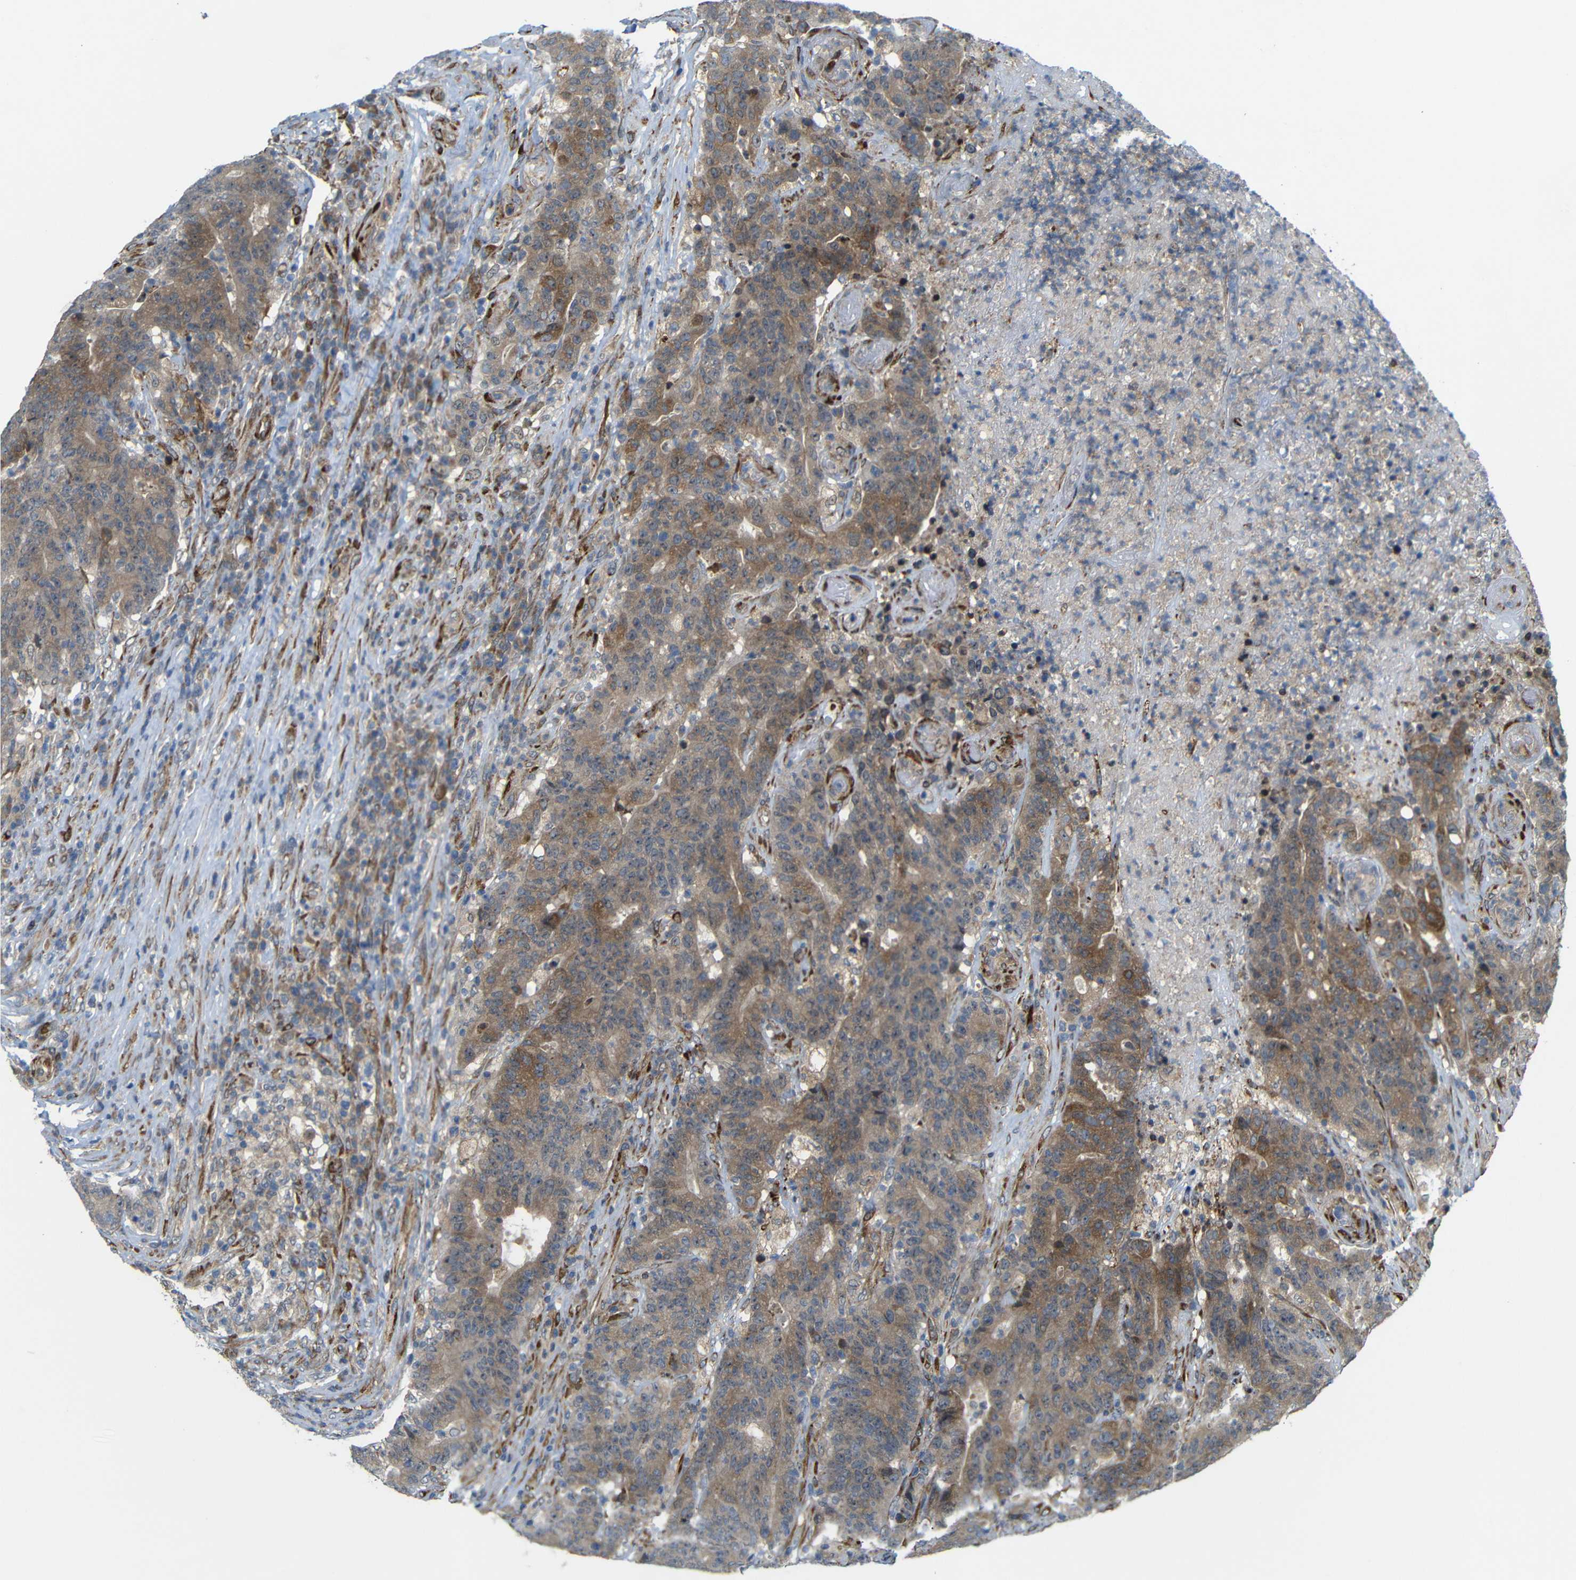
{"staining": {"intensity": "moderate", "quantity": ">75%", "location": "cytoplasmic/membranous"}, "tissue": "colorectal cancer", "cell_type": "Tumor cells", "image_type": "cancer", "snomed": [{"axis": "morphology", "description": "Normal tissue, NOS"}, {"axis": "morphology", "description": "Adenocarcinoma, NOS"}, {"axis": "topography", "description": "Colon"}], "caption": "Tumor cells reveal medium levels of moderate cytoplasmic/membranous positivity in about >75% of cells in human colorectal cancer.", "gene": "P3H2", "patient": {"sex": "female", "age": 75}}